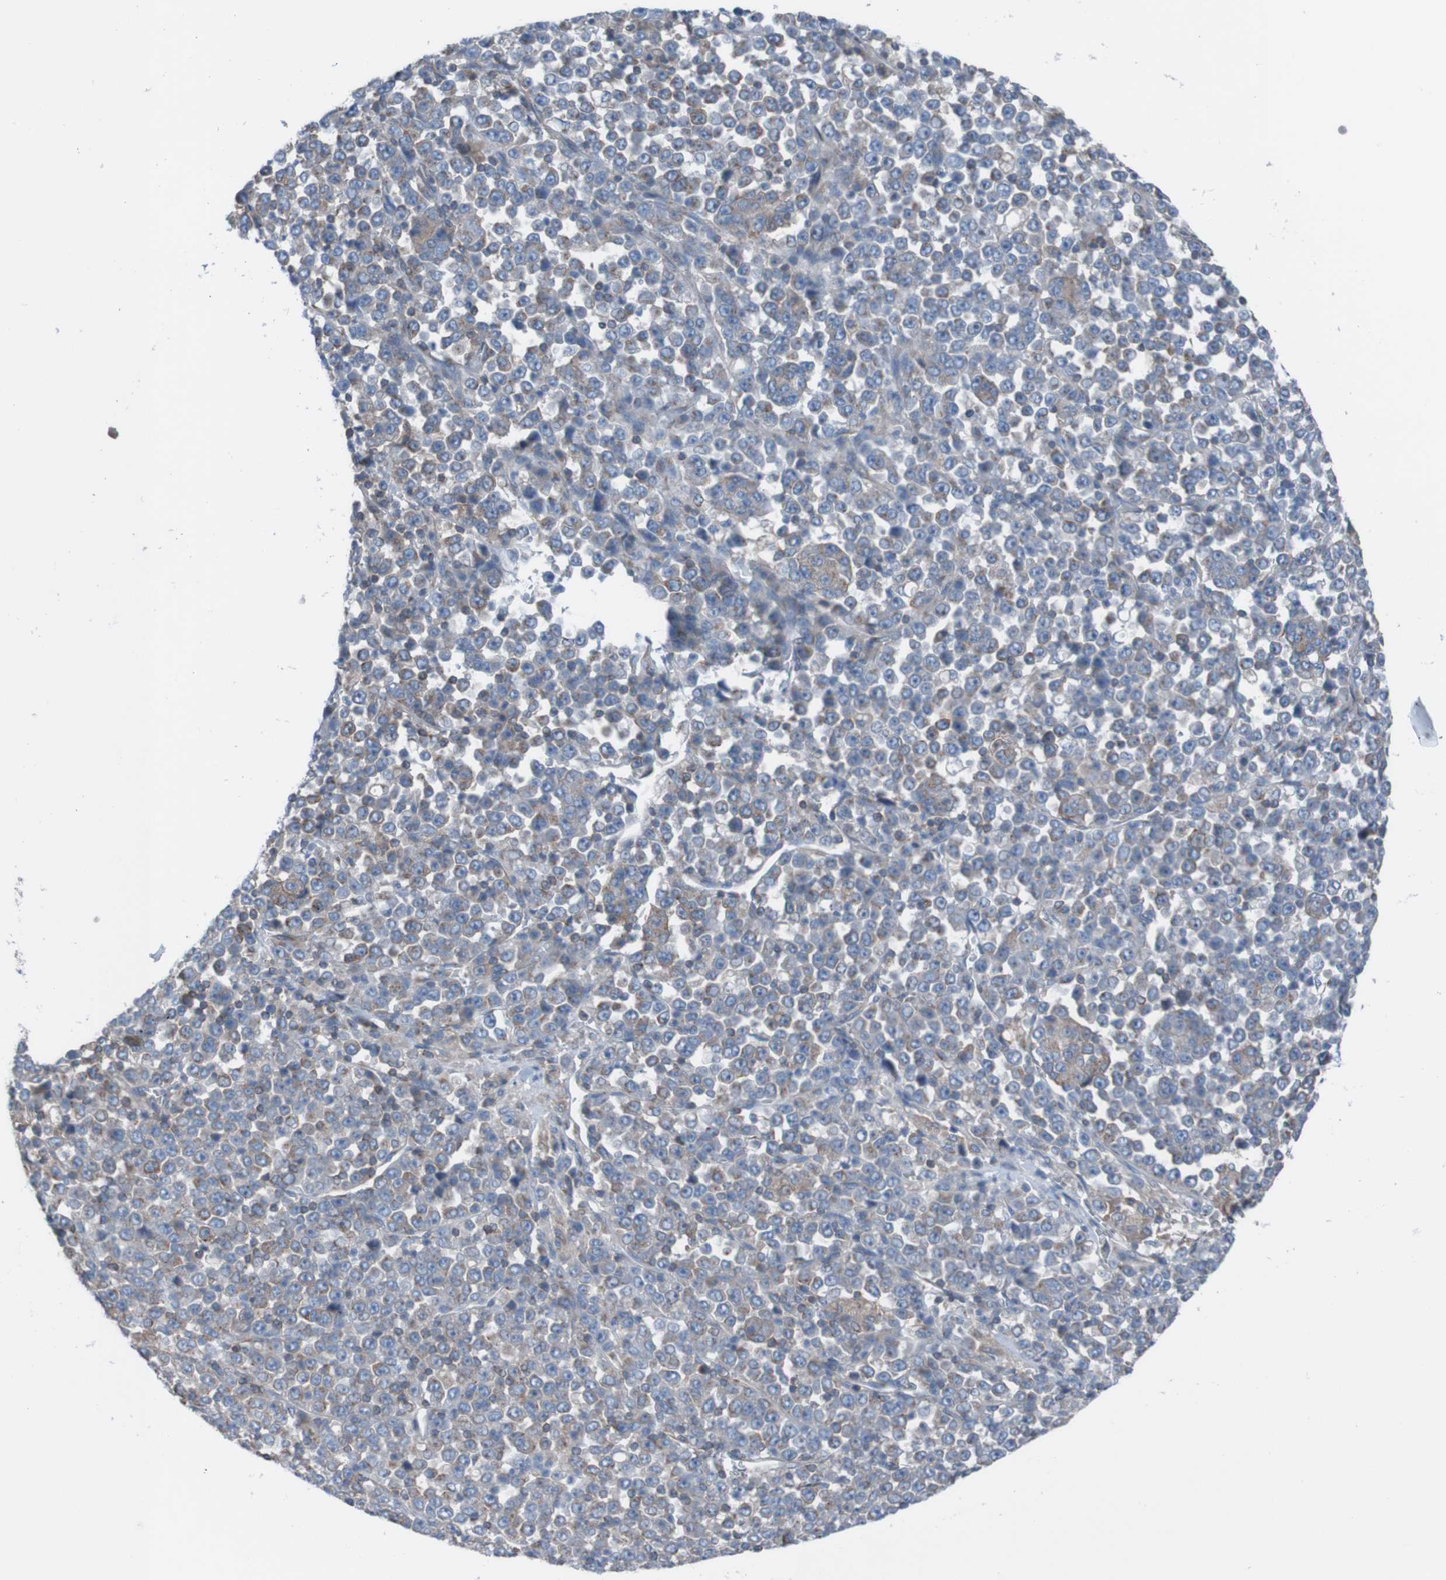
{"staining": {"intensity": "moderate", "quantity": "25%-75%", "location": "cytoplasmic/membranous"}, "tissue": "stomach cancer", "cell_type": "Tumor cells", "image_type": "cancer", "snomed": [{"axis": "morphology", "description": "Normal tissue, NOS"}, {"axis": "morphology", "description": "Adenocarcinoma, NOS"}, {"axis": "topography", "description": "Stomach, upper"}, {"axis": "topography", "description": "Stomach"}], "caption": "About 25%-75% of tumor cells in stomach adenocarcinoma show moderate cytoplasmic/membranous protein positivity as visualized by brown immunohistochemical staining.", "gene": "MINAR1", "patient": {"sex": "male", "age": 59}}